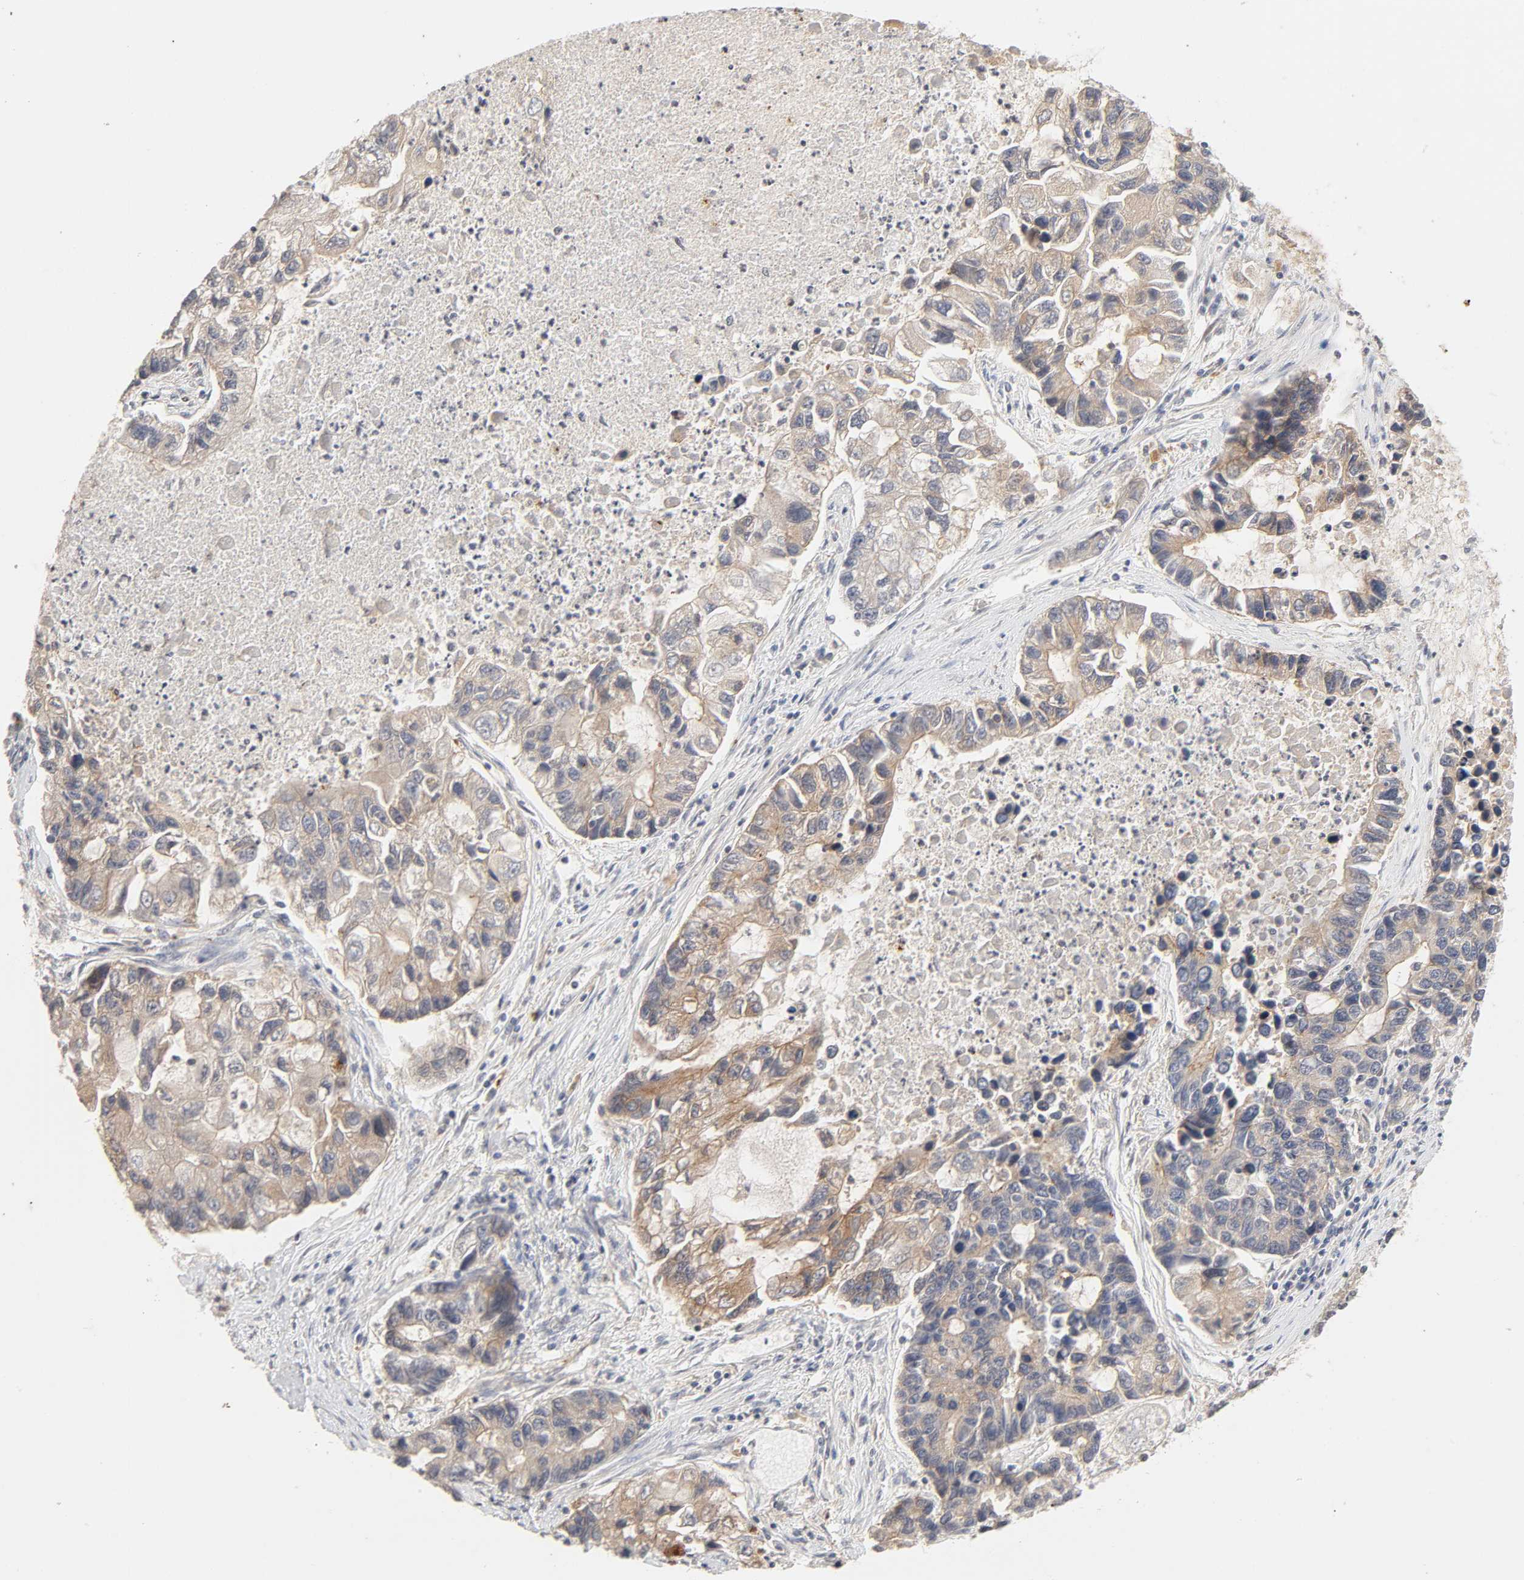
{"staining": {"intensity": "weak", "quantity": ">75%", "location": "cytoplasmic/membranous"}, "tissue": "lung cancer", "cell_type": "Tumor cells", "image_type": "cancer", "snomed": [{"axis": "morphology", "description": "Adenocarcinoma, NOS"}, {"axis": "topography", "description": "Lung"}], "caption": "Immunohistochemistry histopathology image of neoplastic tissue: human lung adenocarcinoma stained using immunohistochemistry (IHC) demonstrates low levels of weak protein expression localized specifically in the cytoplasmic/membranous of tumor cells, appearing as a cytoplasmic/membranous brown color.", "gene": "CXADR", "patient": {"sex": "female", "age": 51}}